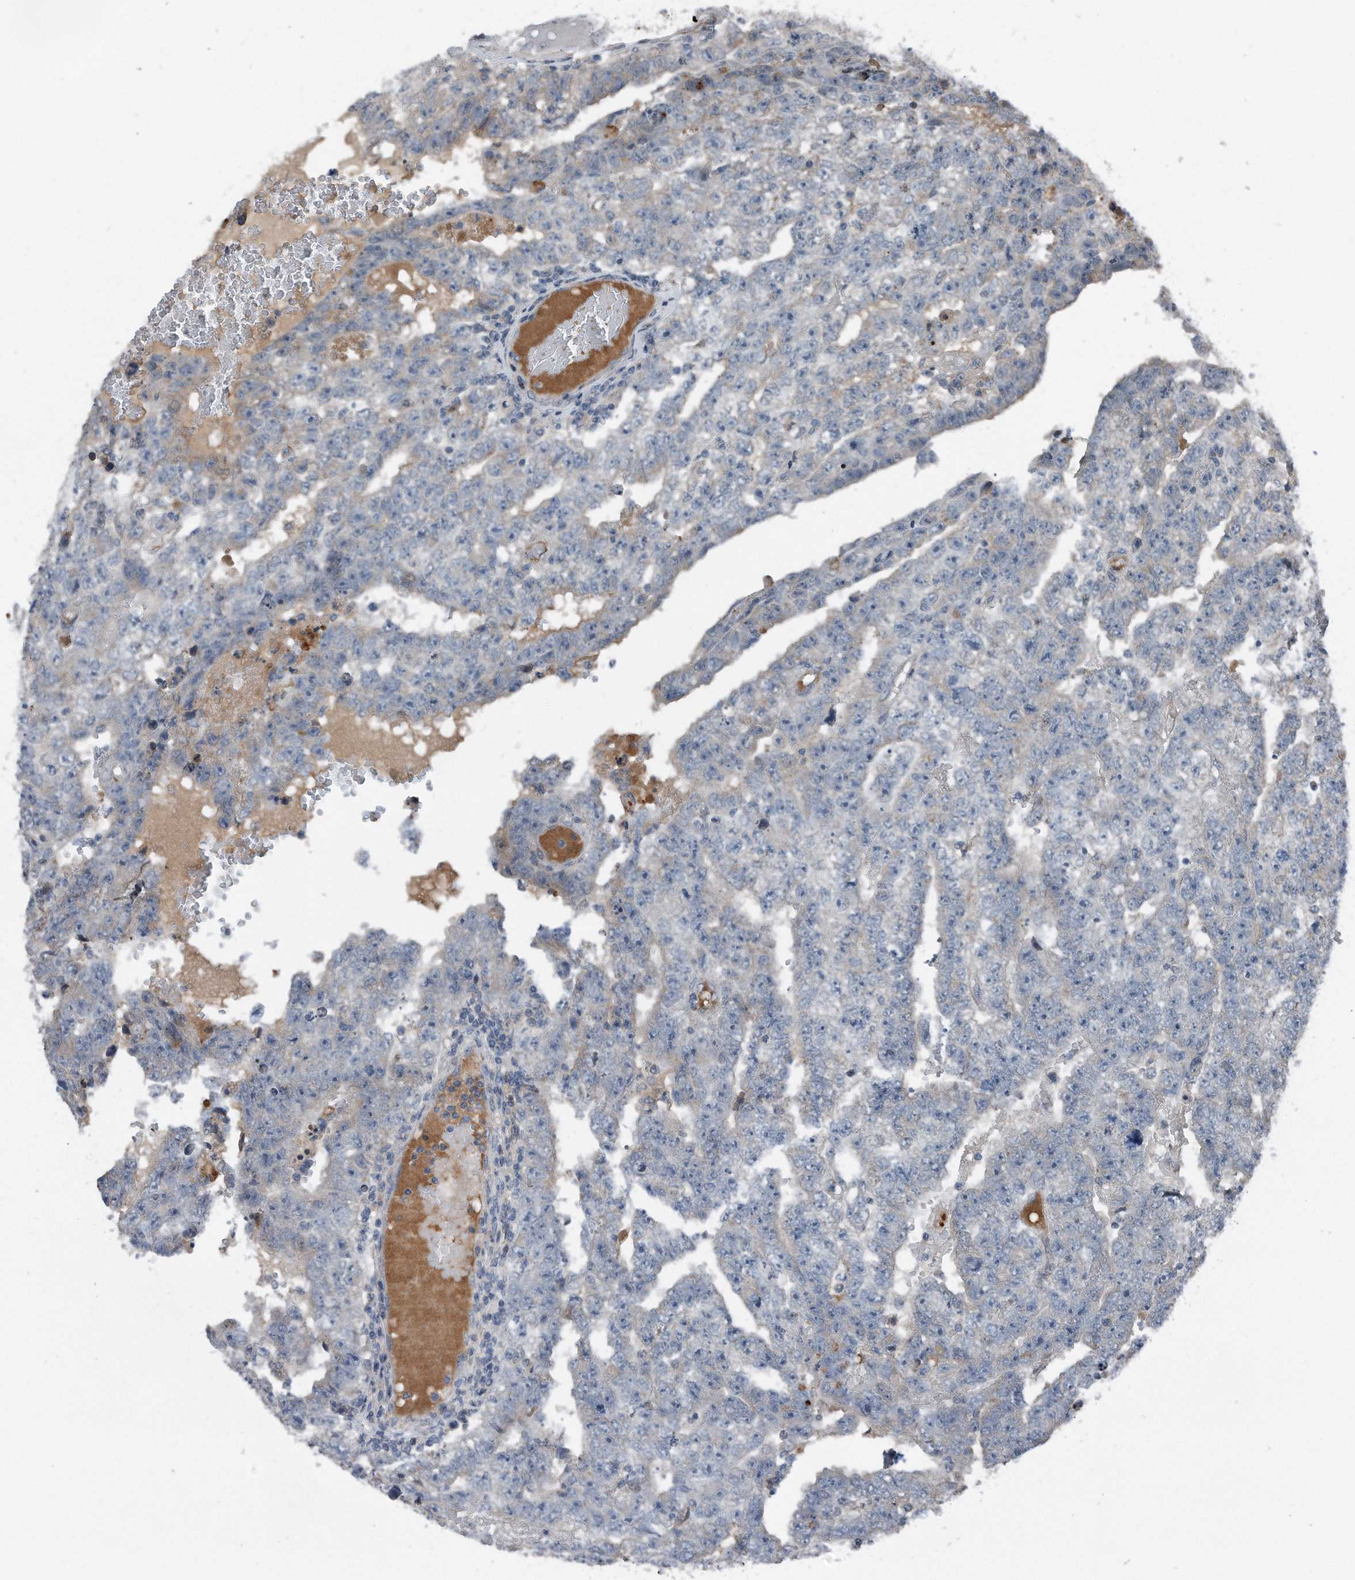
{"staining": {"intensity": "negative", "quantity": "none", "location": "none"}, "tissue": "testis cancer", "cell_type": "Tumor cells", "image_type": "cancer", "snomed": [{"axis": "morphology", "description": "Carcinoma, Embryonal, NOS"}, {"axis": "topography", "description": "Testis"}], "caption": "DAB immunohistochemical staining of embryonal carcinoma (testis) exhibits no significant positivity in tumor cells. (Immunohistochemistry (ihc), brightfield microscopy, high magnification).", "gene": "DST", "patient": {"sex": "male", "age": 25}}